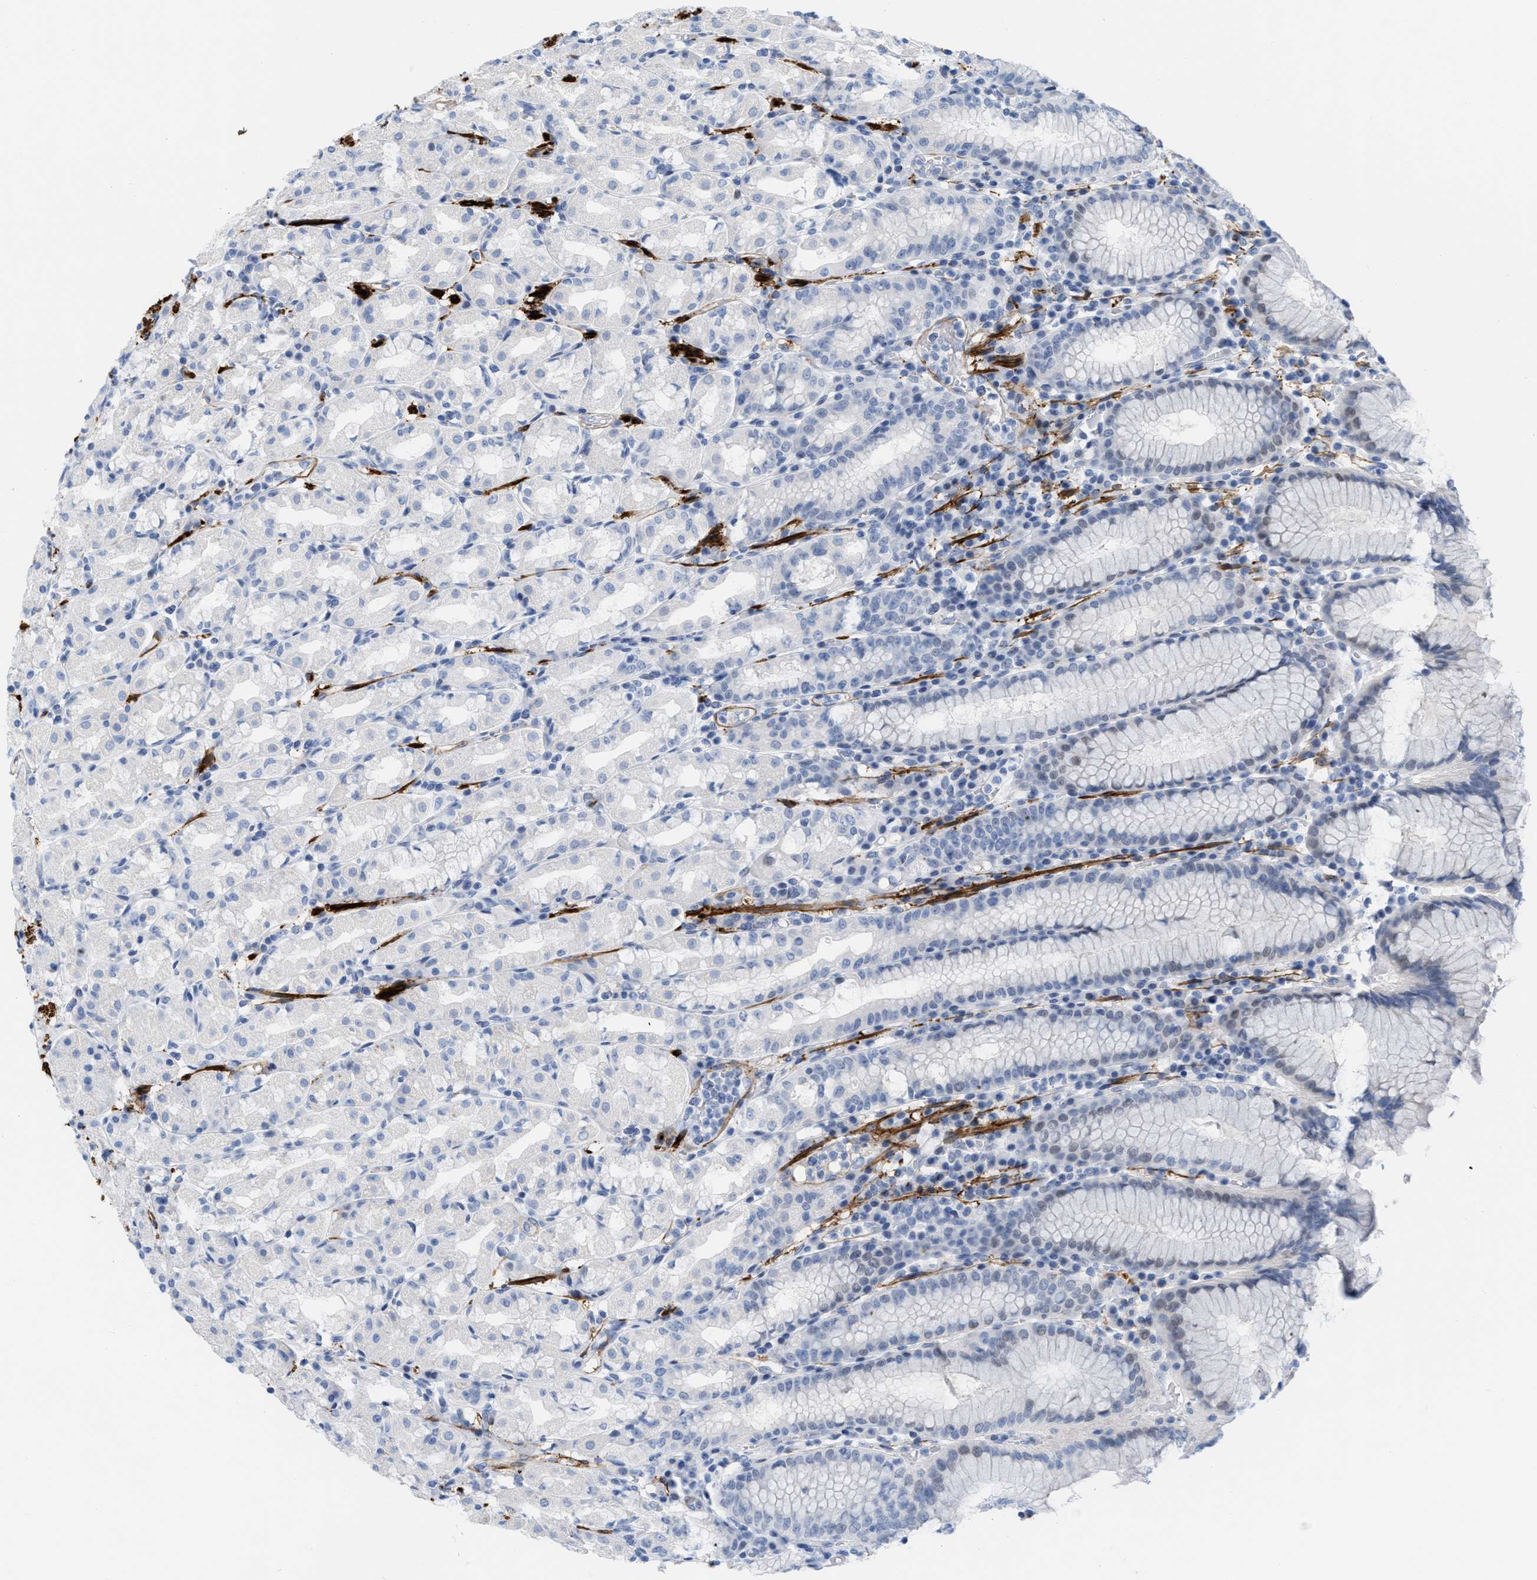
{"staining": {"intensity": "negative", "quantity": "none", "location": "none"}, "tissue": "stomach", "cell_type": "Glandular cells", "image_type": "normal", "snomed": [{"axis": "morphology", "description": "Normal tissue, NOS"}, {"axis": "topography", "description": "Stomach"}, {"axis": "topography", "description": "Stomach, lower"}], "caption": "IHC of benign stomach displays no positivity in glandular cells.", "gene": "TAGLN", "patient": {"sex": "female", "age": 56}}